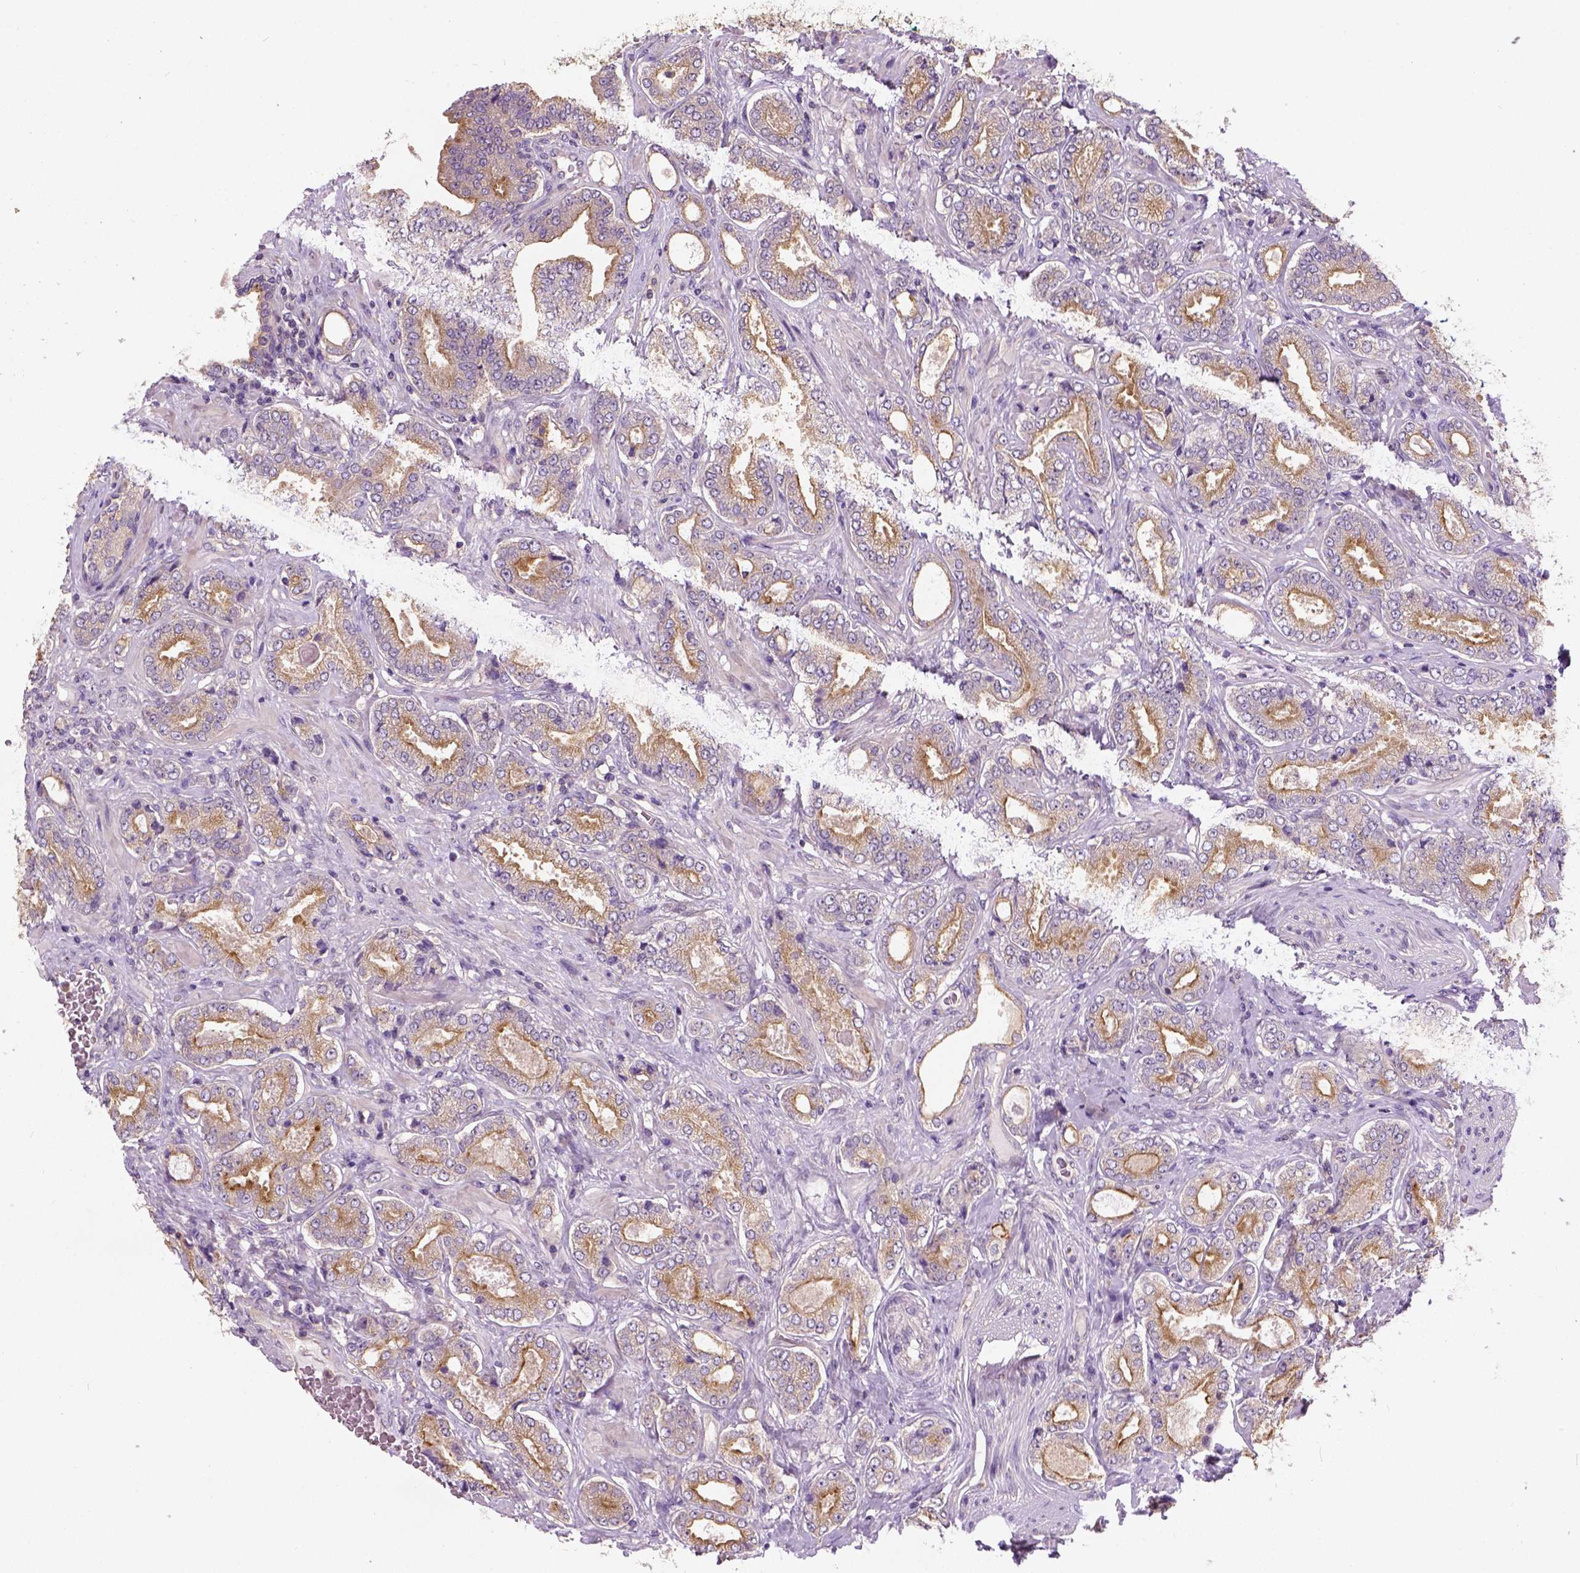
{"staining": {"intensity": "moderate", "quantity": "25%-75%", "location": "cytoplasmic/membranous"}, "tissue": "prostate cancer", "cell_type": "Tumor cells", "image_type": "cancer", "snomed": [{"axis": "morphology", "description": "Adenocarcinoma, NOS"}, {"axis": "topography", "description": "Prostate"}], "caption": "Tumor cells reveal moderate cytoplasmic/membranous positivity in approximately 25%-75% of cells in prostate adenocarcinoma.", "gene": "CRACR2A", "patient": {"sex": "male", "age": 64}}